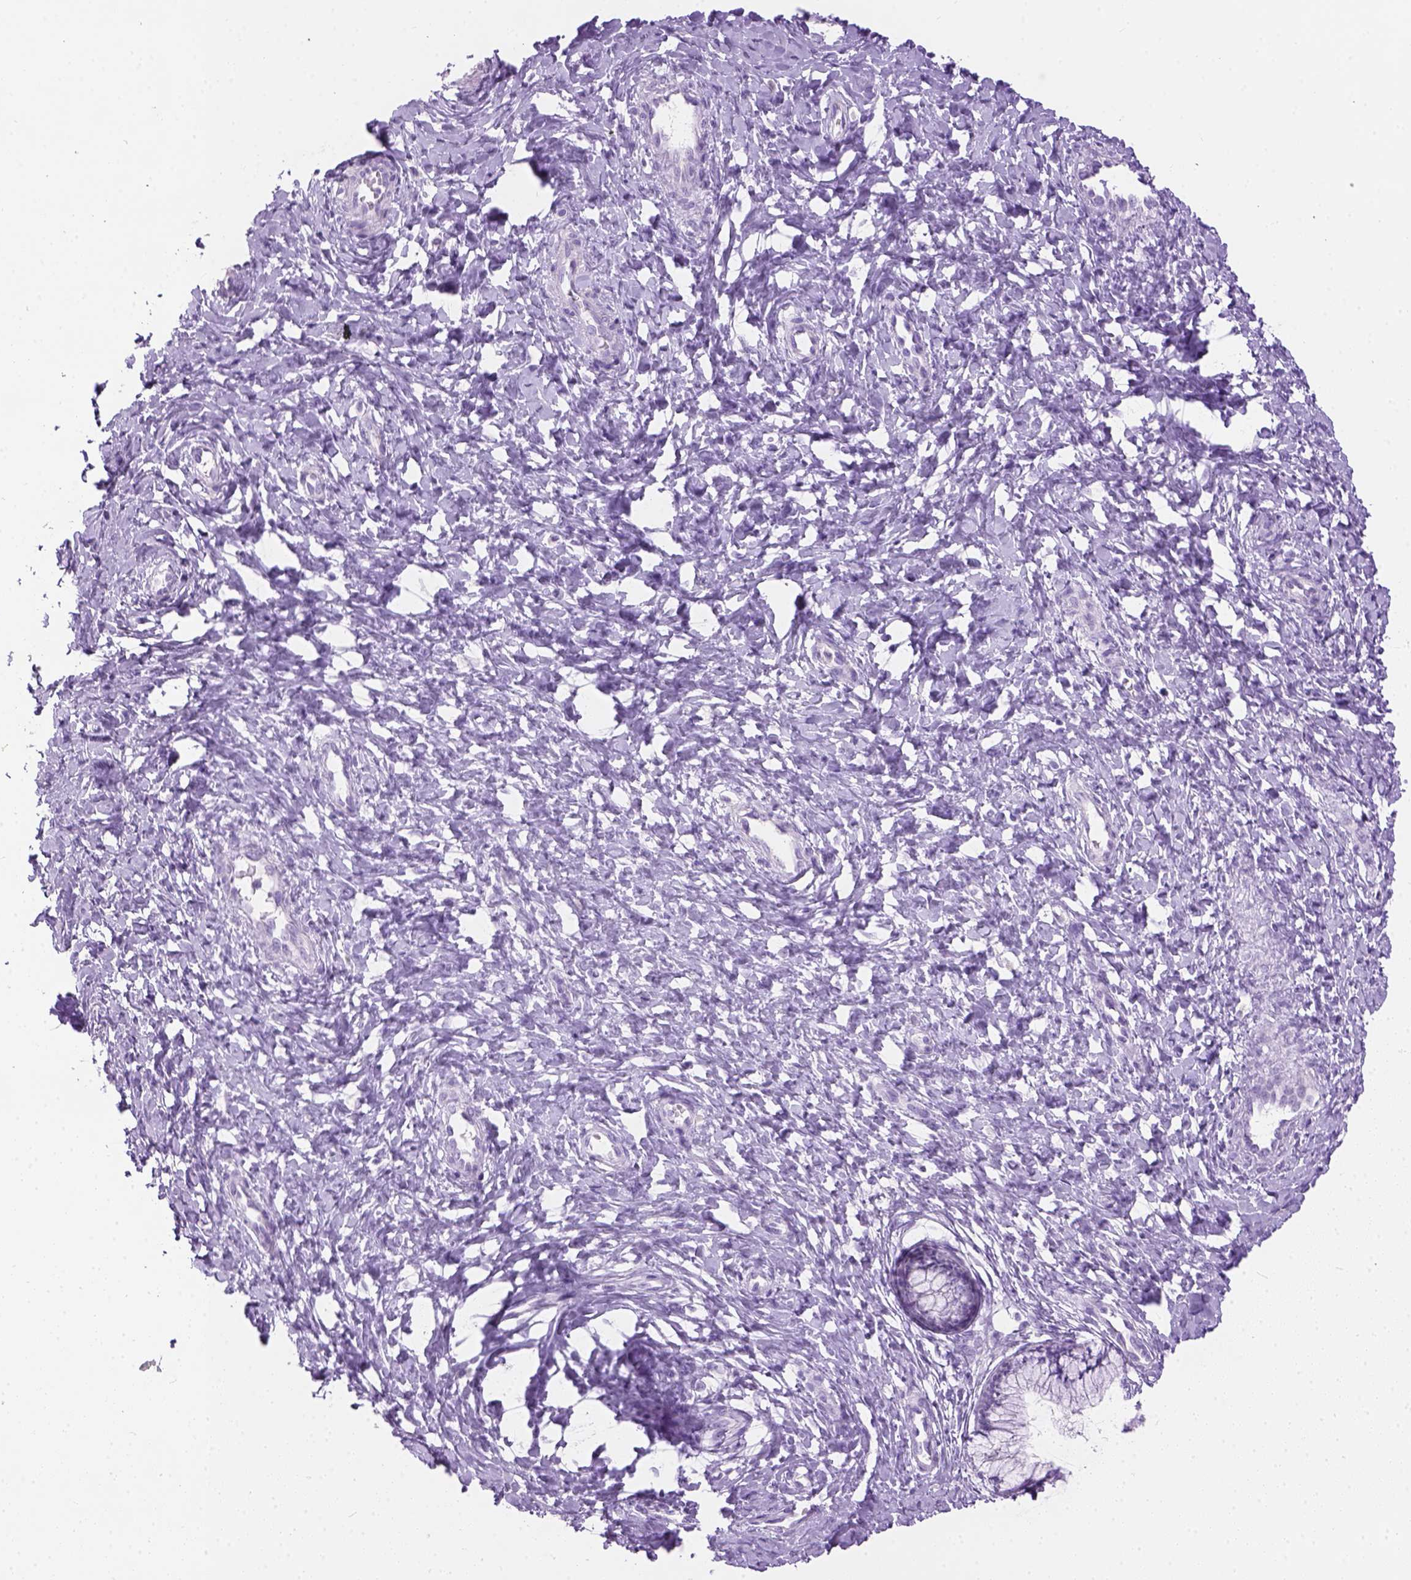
{"staining": {"intensity": "negative", "quantity": "none", "location": "none"}, "tissue": "cervix", "cell_type": "Glandular cells", "image_type": "normal", "snomed": [{"axis": "morphology", "description": "Normal tissue, NOS"}, {"axis": "topography", "description": "Cervix"}], "caption": "Glandular cells show no significant protein staining in unremarkable cervix.", "gene": "TMEM38A", "patient": {"sex": "female", "age": 37}}